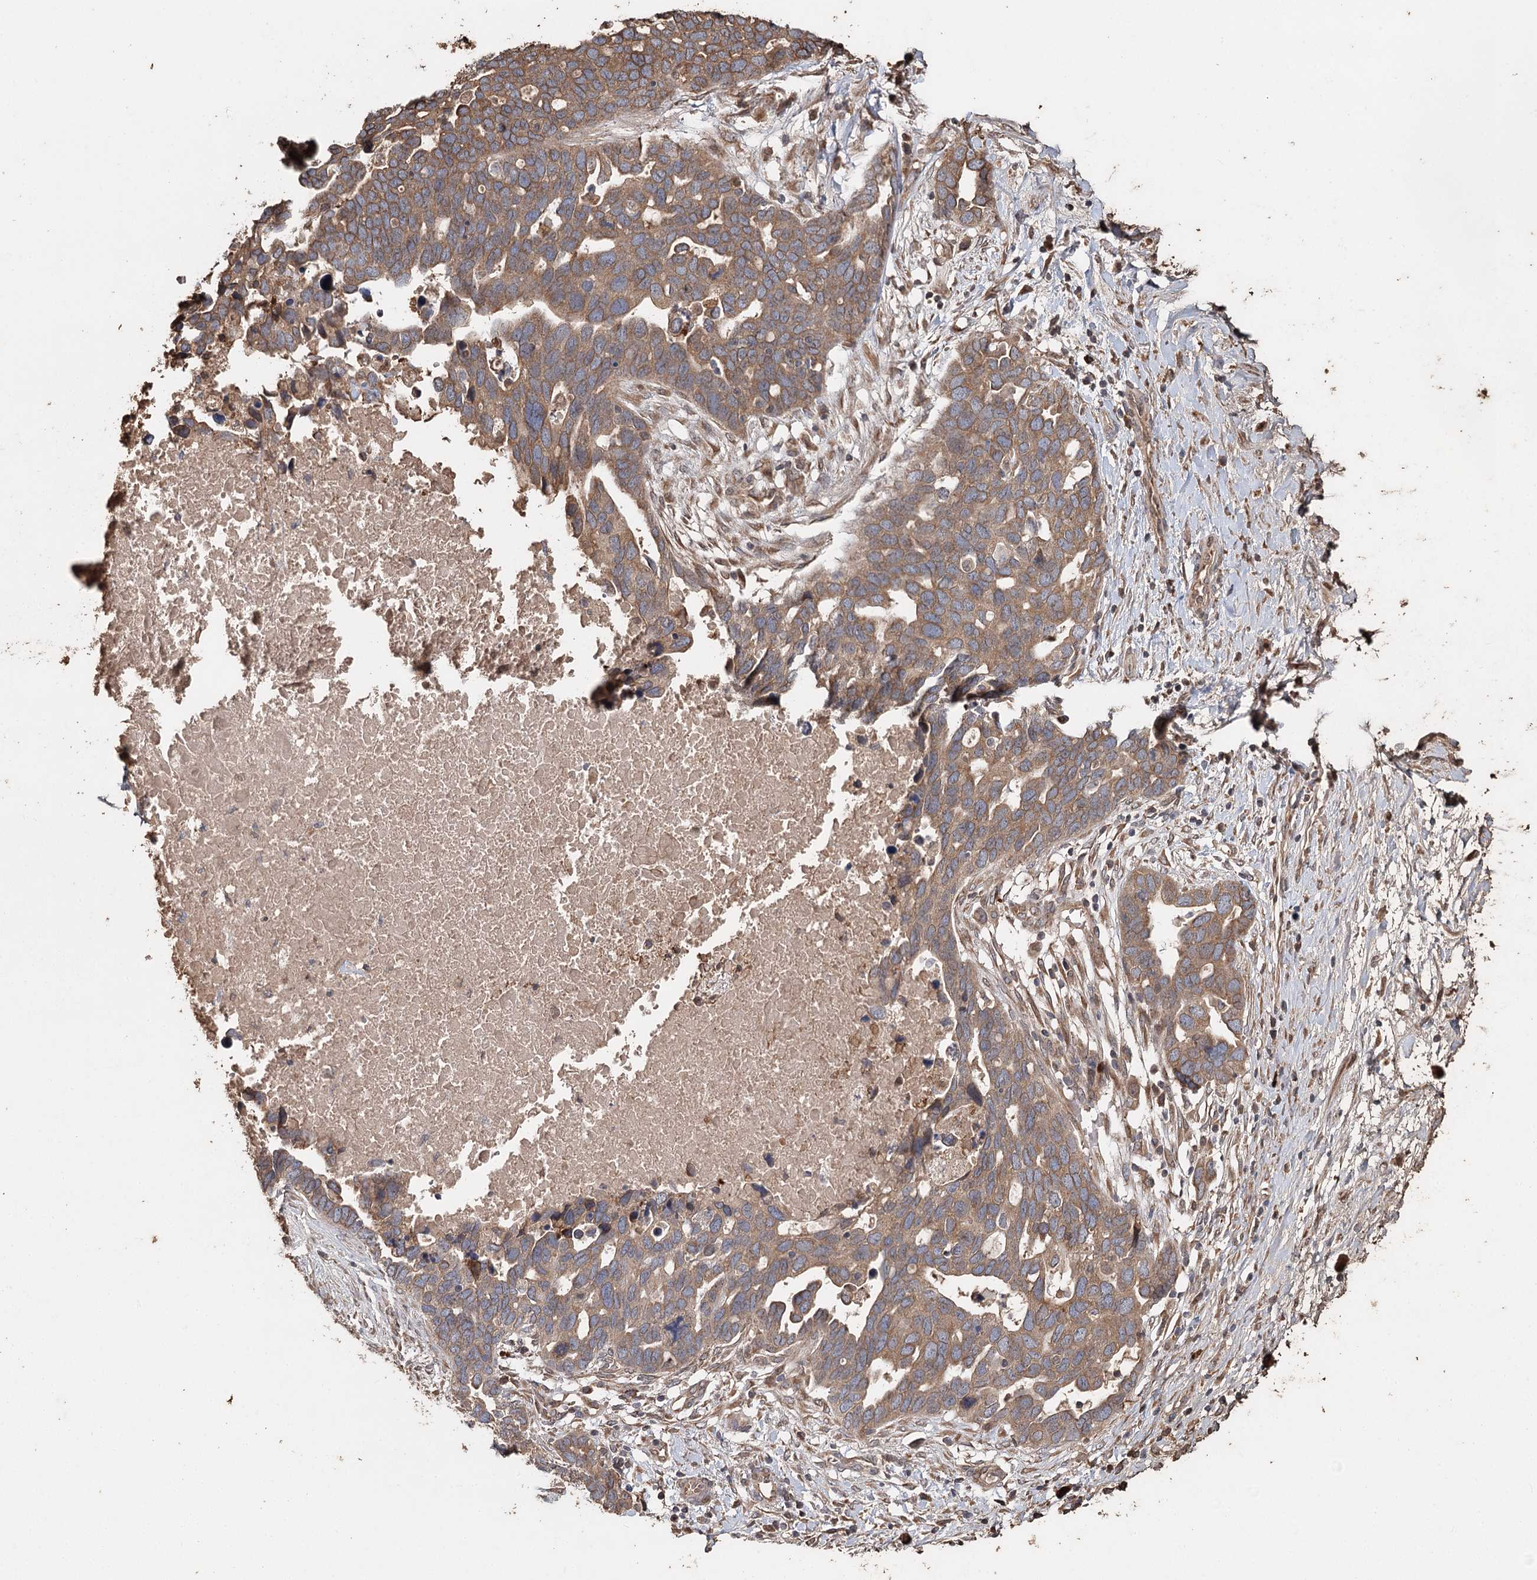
{"staining": {"intensity": "moderate", "quantity": ">75%", "location": "cytoplasmic/membranous"}, "tissue": "ovarian cancer", "cell_type": "Tumor cells", "image_type": "cancer", "snomed": [{"axis": "morphology", "description": "Cystadenocarcinoma, serous, NOS"}, {"axis": "topography", "description": "Ovary"}], "caption": "Immunohistochemistry (IHC) histopathology image of ovarian cancer stained for a protein (brown), which displays medium levels of moderate cytoplasmic/membranous staining in about >75% of tumor cells.", "gene": "SYVN1", "patient": {"sex": "female", "age": 54}}